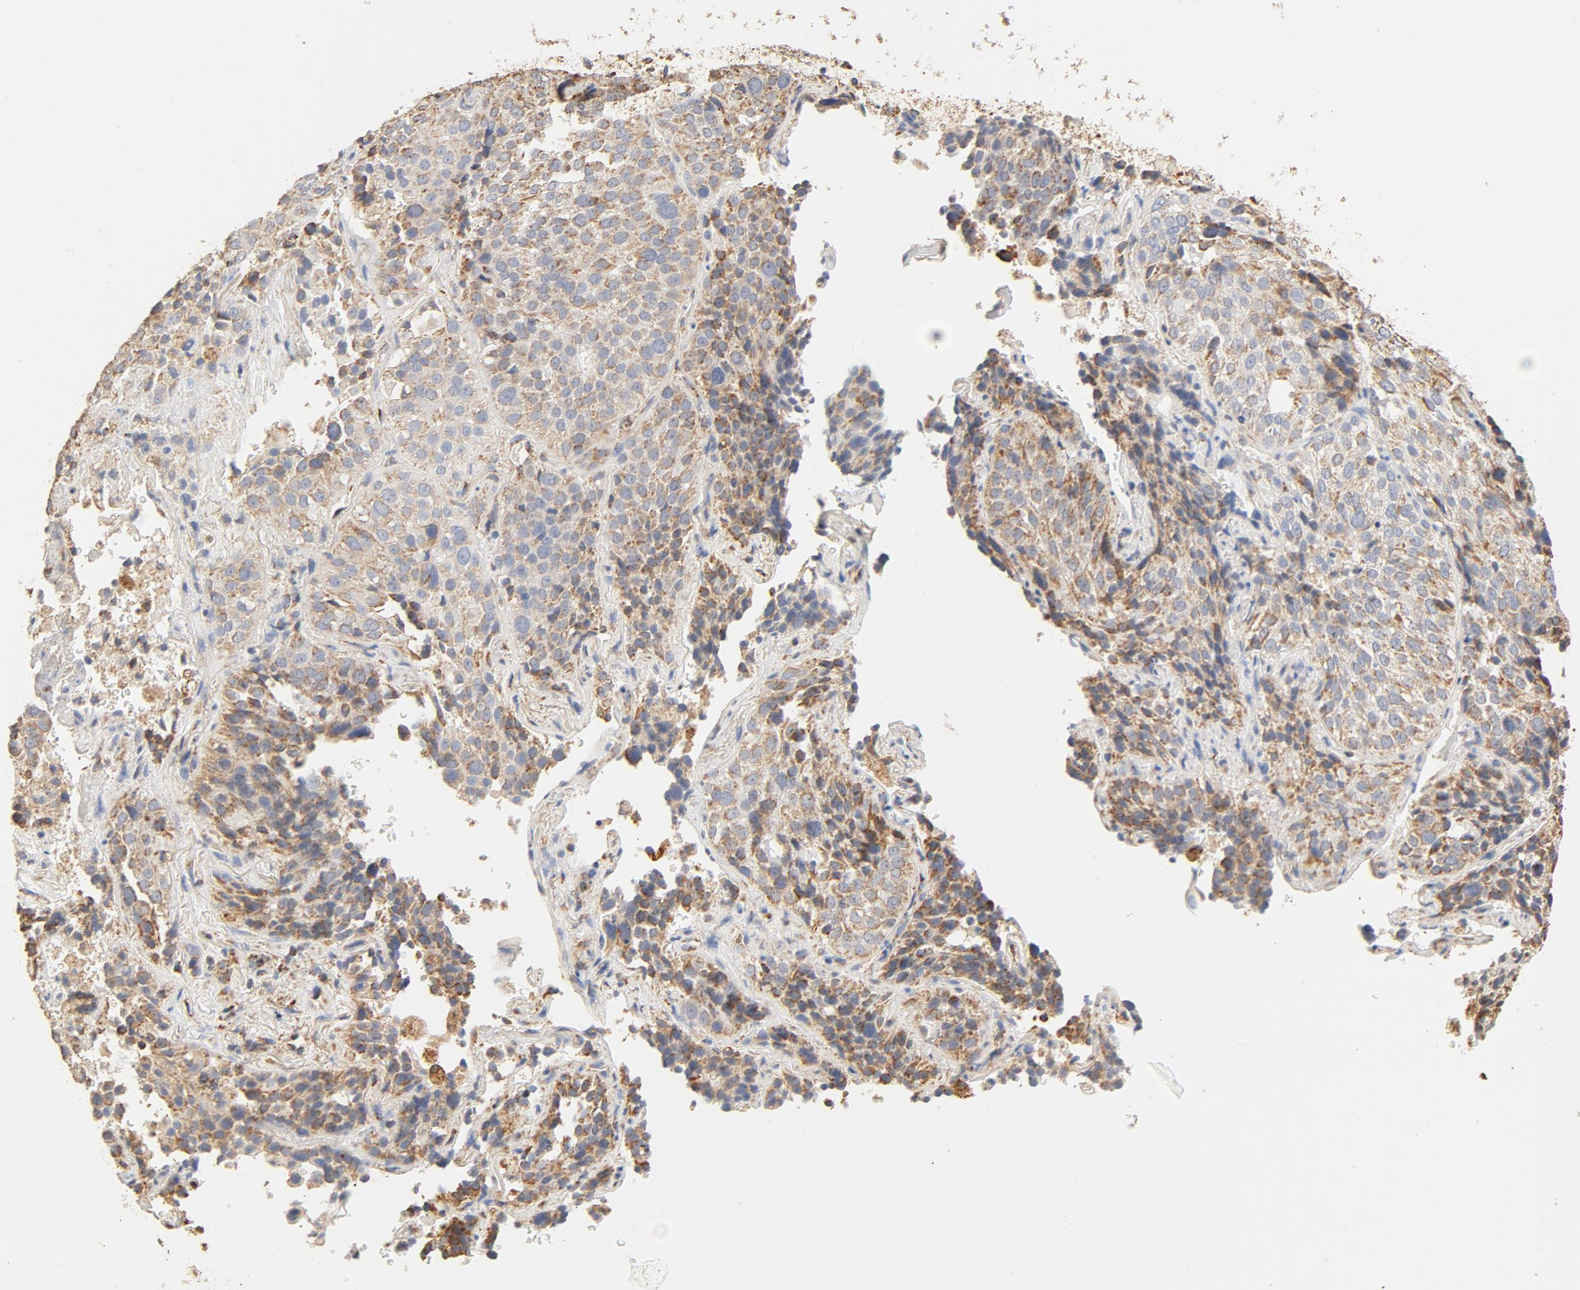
{"staining": {"intensity": "moderate", "quantity": ">75%", "location": "cytoplasmic/membranous"}, "tissue": "lung cancer", "cell_type": "Tumor cells", "image_type": "cancer", "snomed": [{"axis": "morphology", "description": "Squamous cell carcinoma, NOS"}, {"axis": "topography", "description": "Lung"}], "caption": "Human lung cancer stained with a brown dye shows moderate cytoplasmic/membranous positive expression in approximately >75% of tumor cells.", "gene": "COX4I1", "patient": {"sex": "male", "age": 54}}